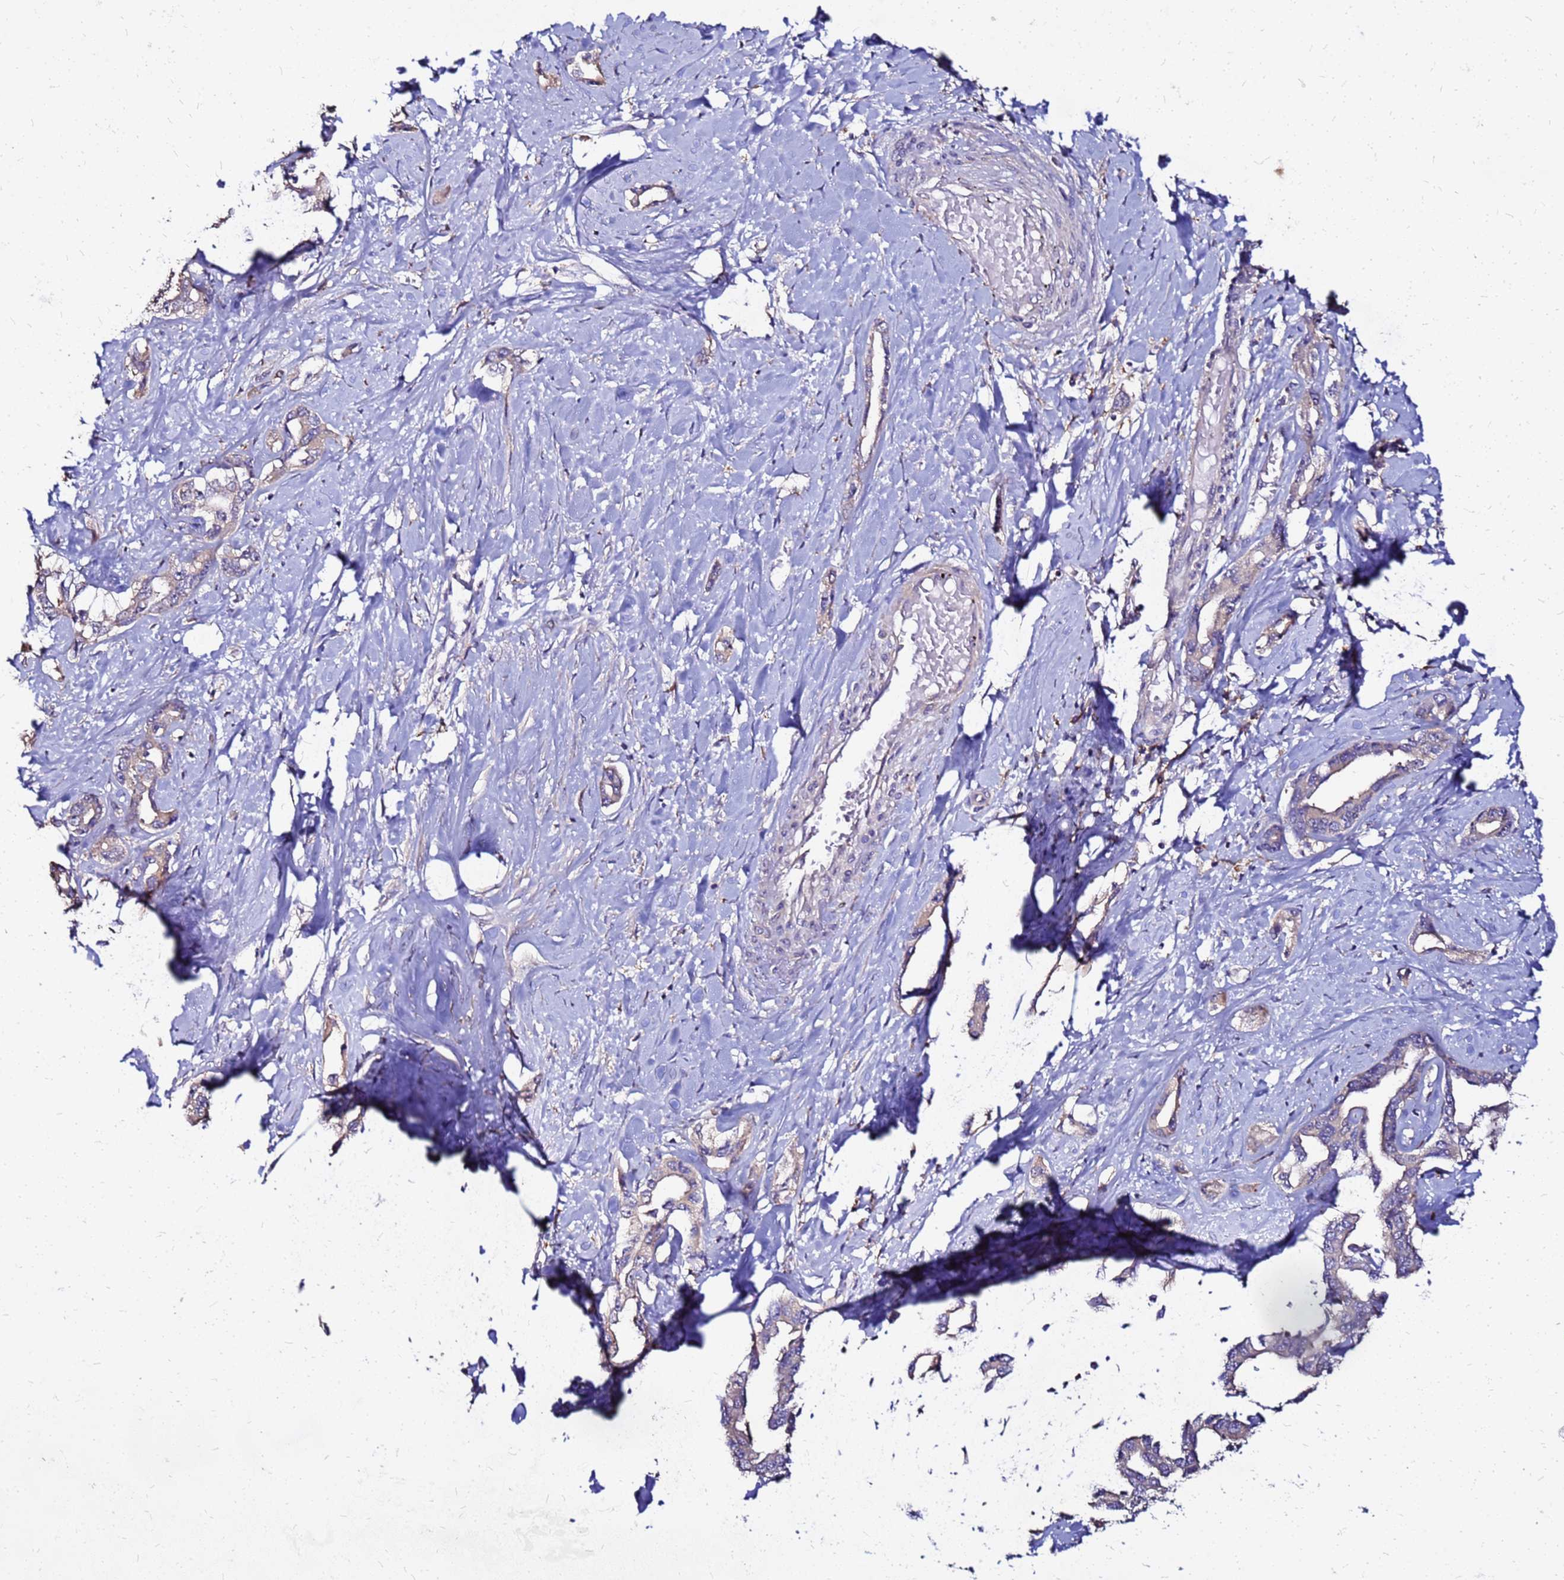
{"staining": {"intensity": "weak", "quantity": "<25%", "location": "cytoplasmic/membranous"}, "tissue": "liver cancer", "cell_type": "Tumor cells", "image_type": "cancer", "snomed": [{"axis": "morphology", "description": "Cholangiocarcinoma"}, {"axis": "topography", "description": "Liver"}], "caption": "Immunohistochemistry (IHC) histopathology image of liver cholangiocarcinoma stained for a protein (brown), which shows no staining in tumor cells.", "gene": "ARHGEF5", "patient": {"sex": "male", "age": 59}}